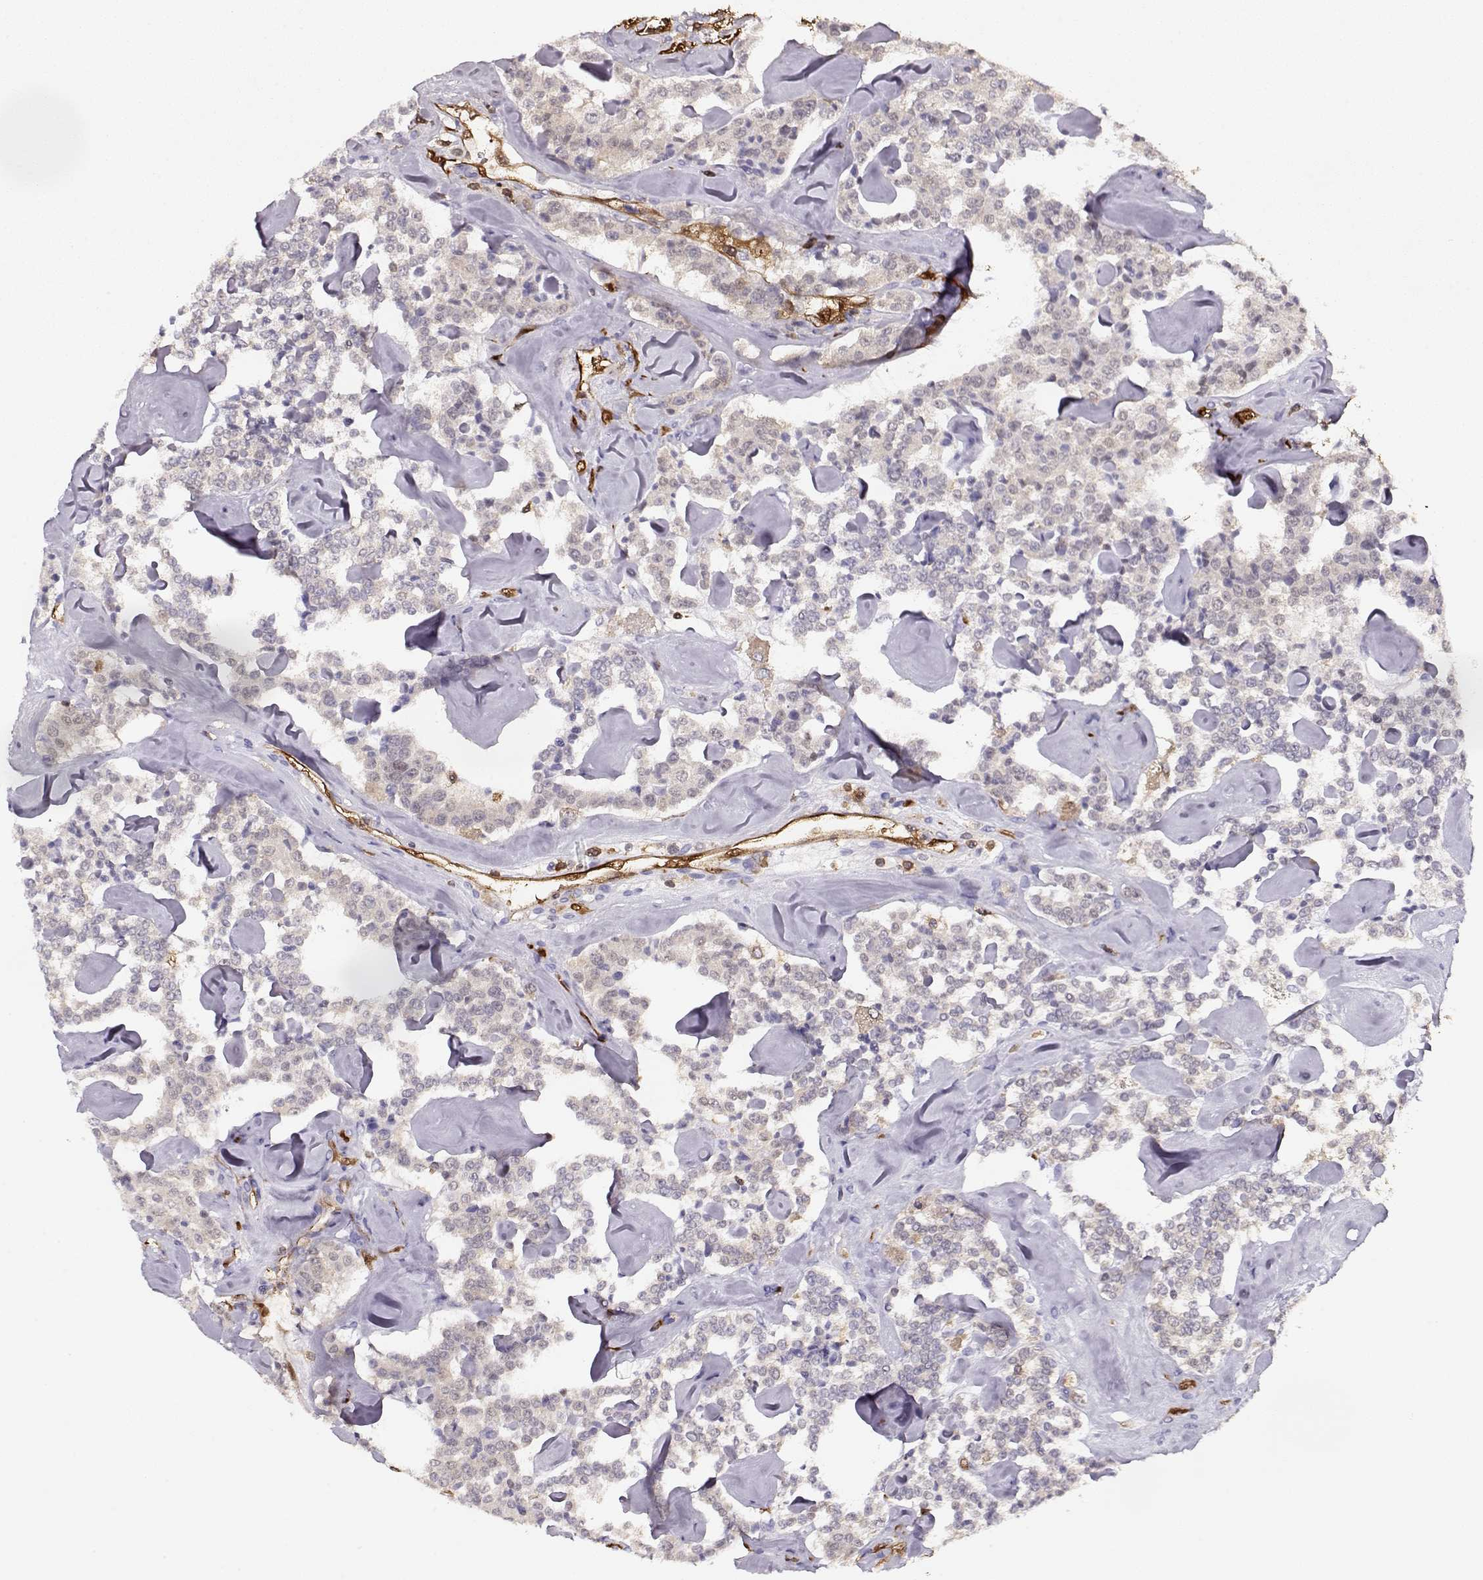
{"staining": {"intensity": "negative", "quantity": "none", "location": "none"}, "tissue": "carcinoid", "cell_type": "Tumor cells", "image_type": "cancer", "snomed": [{"axis": "morphology", "description": "Carcinoid, malignant, NOS"}, {"axis": "topography", "description": "Pancreas"}], "caption": "Tumor cells show no significant protein expression in malignant carcinoid.", "gene": "PNP", "patient": {"sex": "male", "age": 41}}